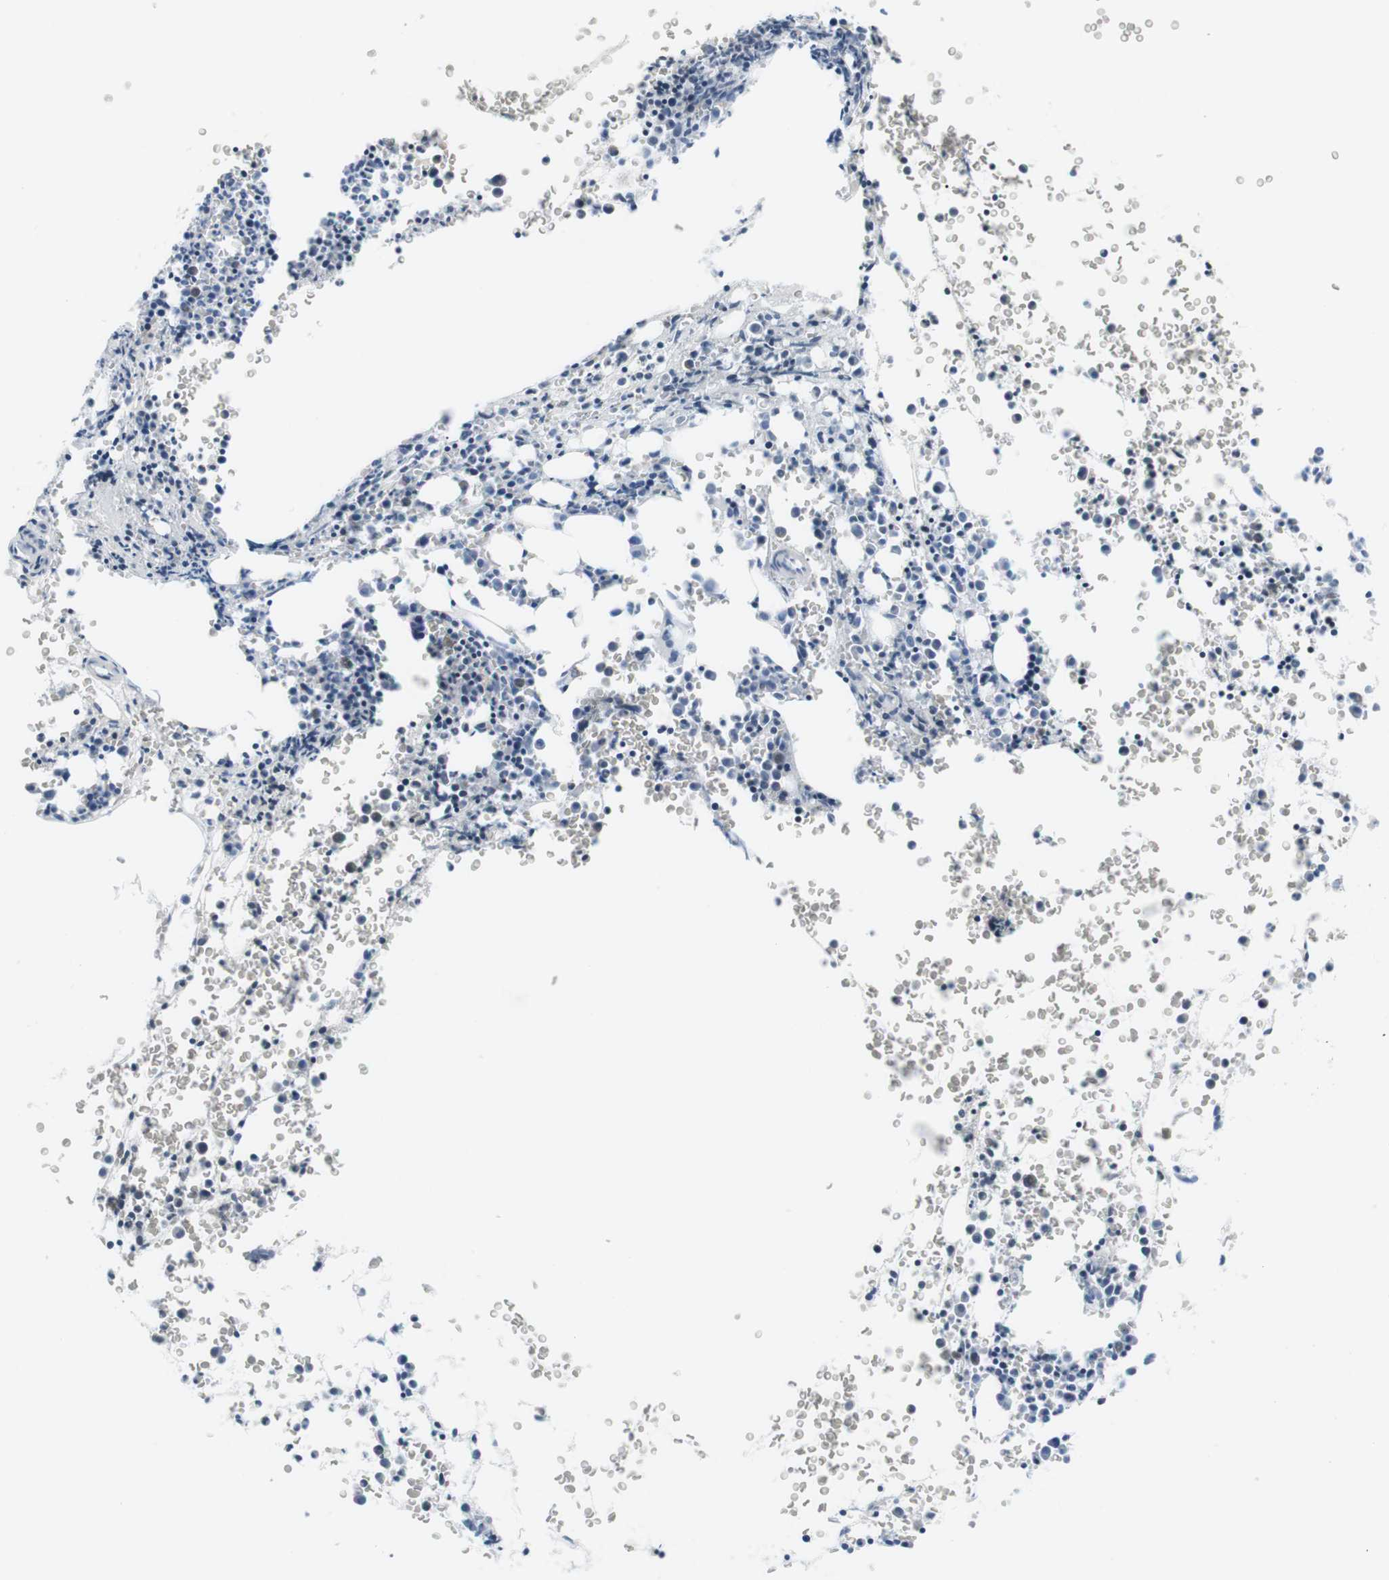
{"staining": {"intensity": "weak", "quantity": "<25%", "location": "cytoplasmic/membranous"}, "tissue": "bone marrow", "cell_type": "Hematopoietic cells", "image_type": "normal", "snomed": [{"axis": "morphology", "description": "Normal tissue, NOS"}, {"axis": "morphology", "description": "Inflammation, NOS"}, {"axis": "topography", "description": "Bone marrow"}], "caption": "A high-resolution image shows IHC staining of benign bone marrow, which reveals no significant positivity in hematopoietic cells.", "gene": "TNFRSF4", "patient": {"sex": "female", "age": 56}}